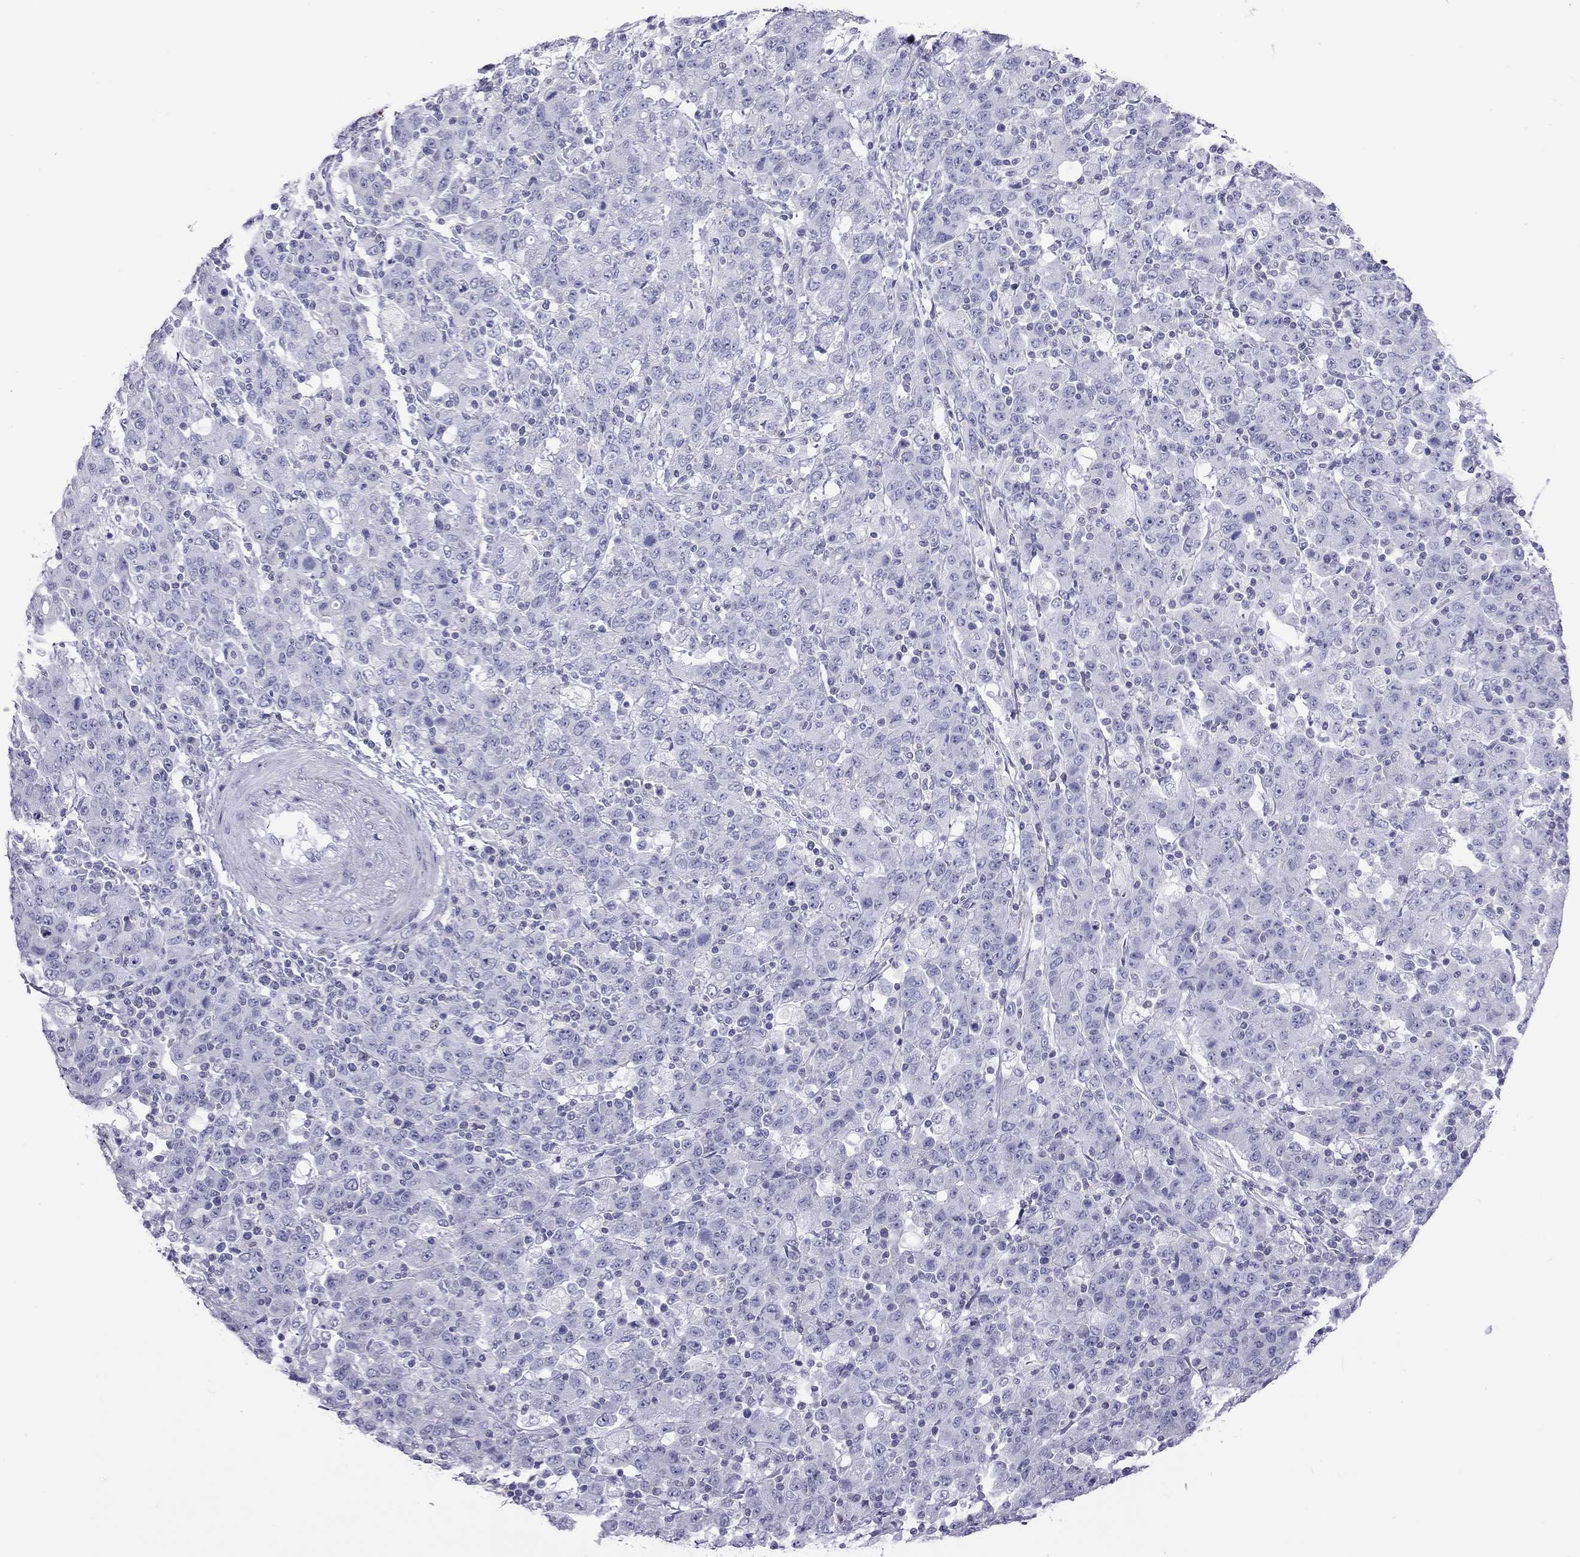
{"staining": {"intensity": "negative", "quantity": "none", "location": "none"}, "tissue": "stomach cancer", "cell_type": "Tumor cells", "image_type": "cancer", "snomed": [{"axis": "morphology", "description": "Adenocarcinoma, NOS"}, {"axis": "topography", "description": "Stomach, upper"}], "caption": "A micrograph of stomach cancer (adenocarcinoma) stained for a protein displays no brown staining in tumor cells.", "gene": "STAG3", "patient": {"sex": "male", "age": 69}}